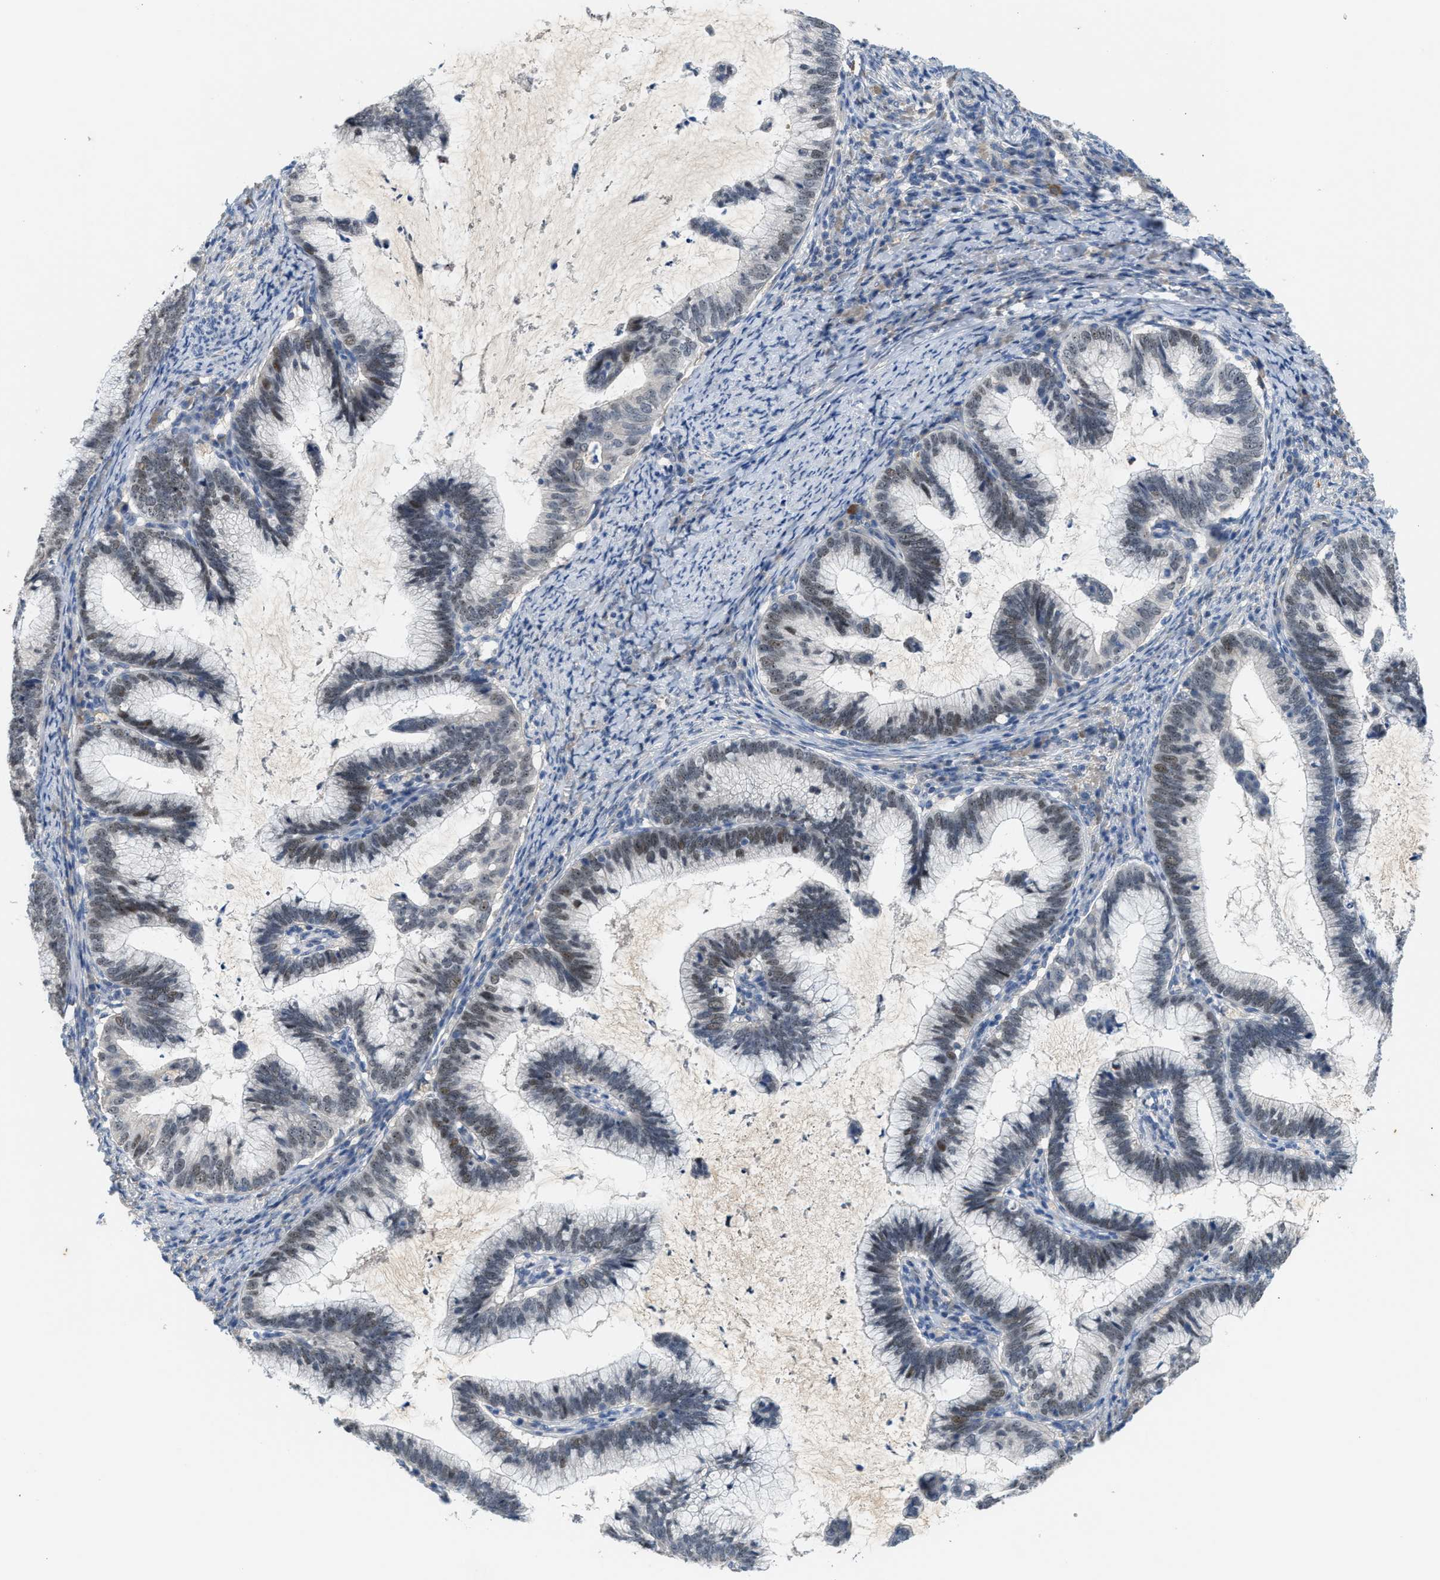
{"staining": {"intensity": "moderate", "quantity": "25%-75%", "location": "nuclear"}, "tissue": "cervical cancer", "cell_type": "Tumor cells", "image_type": "cancer", "snomed": [{"axis": "morphology", "description": "Adenocarcinoma, NOS"}, {"axis": "topography", "description": "Cervix"}], "caption": "DAB immunohistochemical staining of human cervical adenocarcinoma shows moderate nuclear protein positivity in about 25%-75% of tumor cells.", "gene": "ZNF783", "patient": {"sex": "female", "age": 36}}